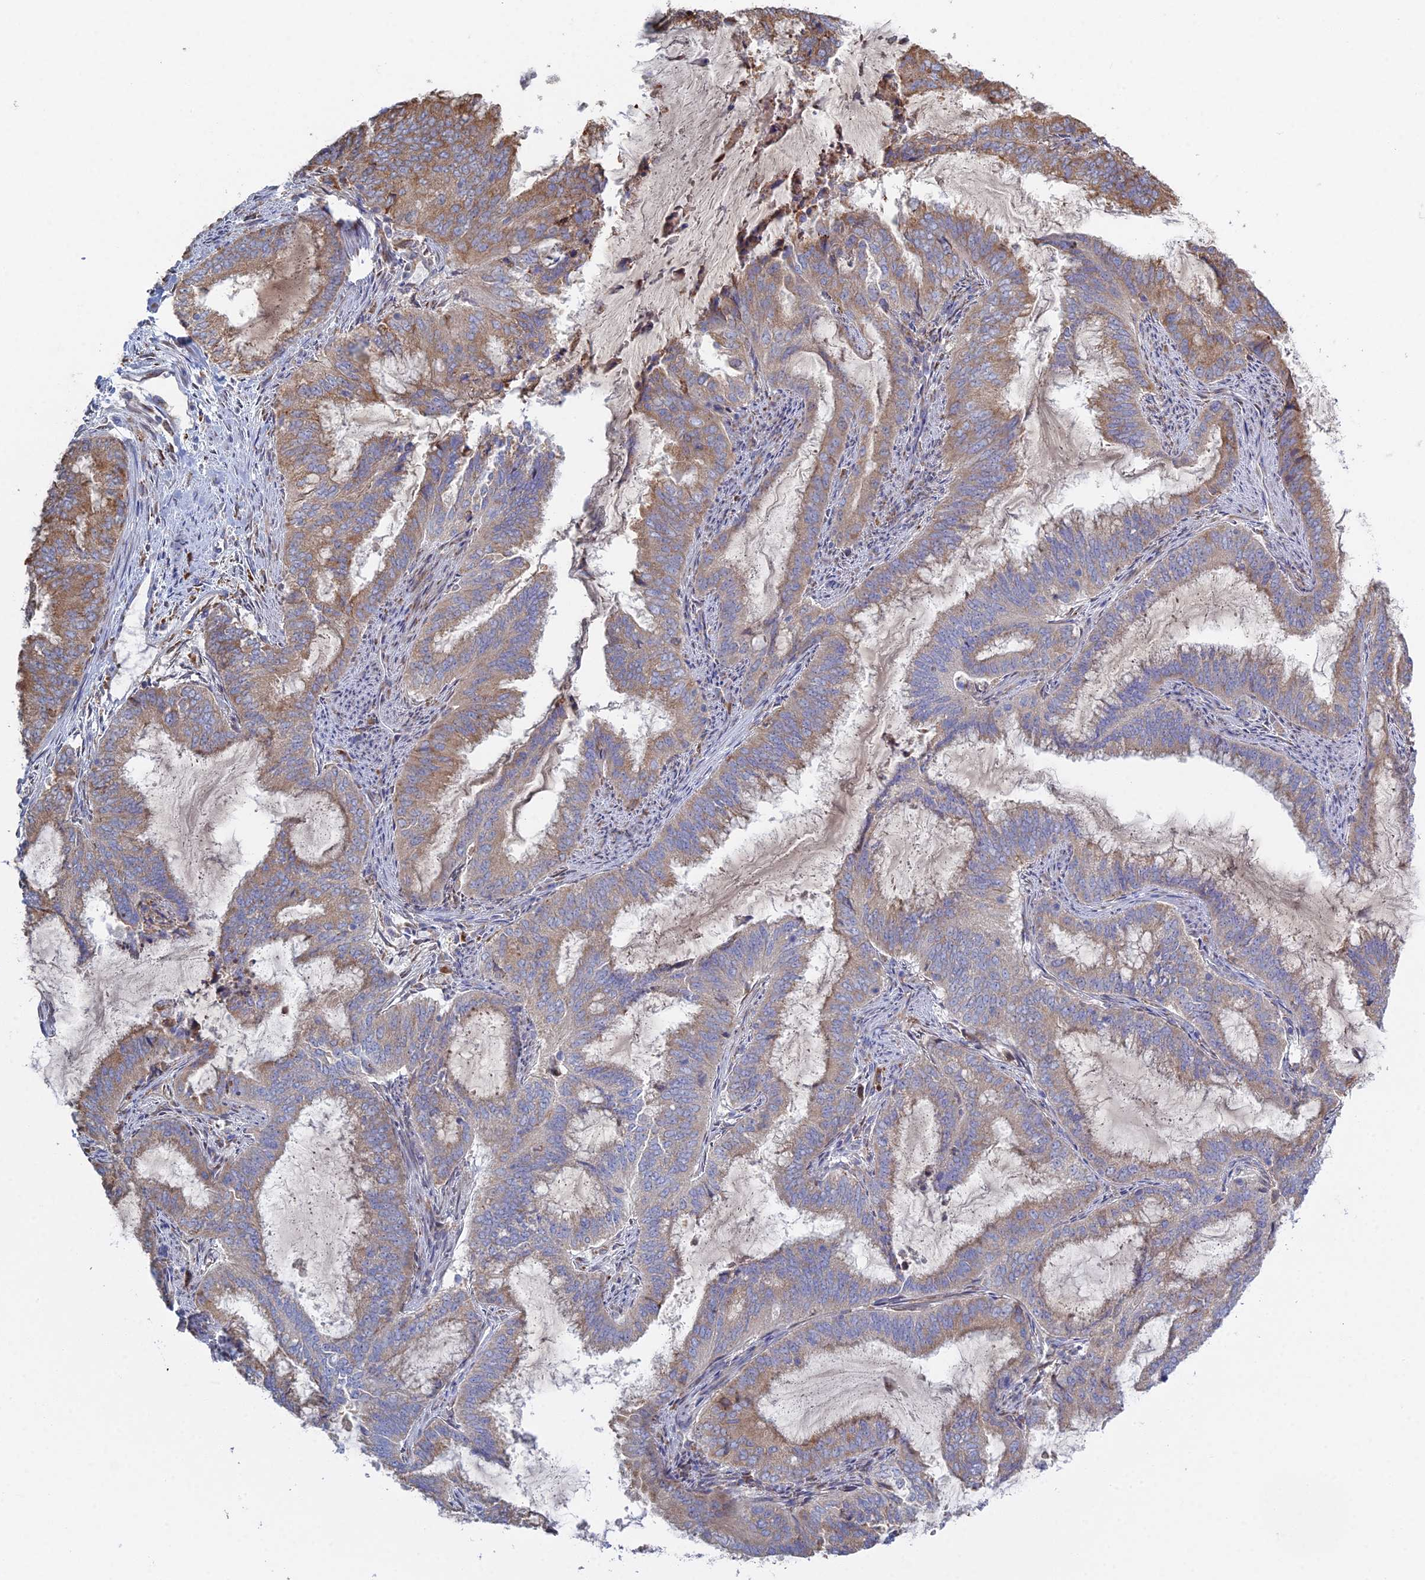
{"staining": {"intensity": "moderate", "quantity": "25%-75%", "location": "cytoplasmic/membranous"}, "tissue": "endometrial cancer", "cell_type": "Tumor cells", "image_type": "cancer", "snomed": [{"axis": "morphology", "description": "Adenocarcinoma, NOS"}, {"axis": "topography", "description": "Endometrium"}], "caption": "Immunohistochemistry (IHC) image of endometrial cancer (adenocarcinoma) stained for a protein (brown), which shows medium levels of moderate cytoplasmic/membranous expression in approximately 25%-75% of tumor cells.", "gene": "TRAPPC6A", "patient": {"sex": "female", "age": 51}}